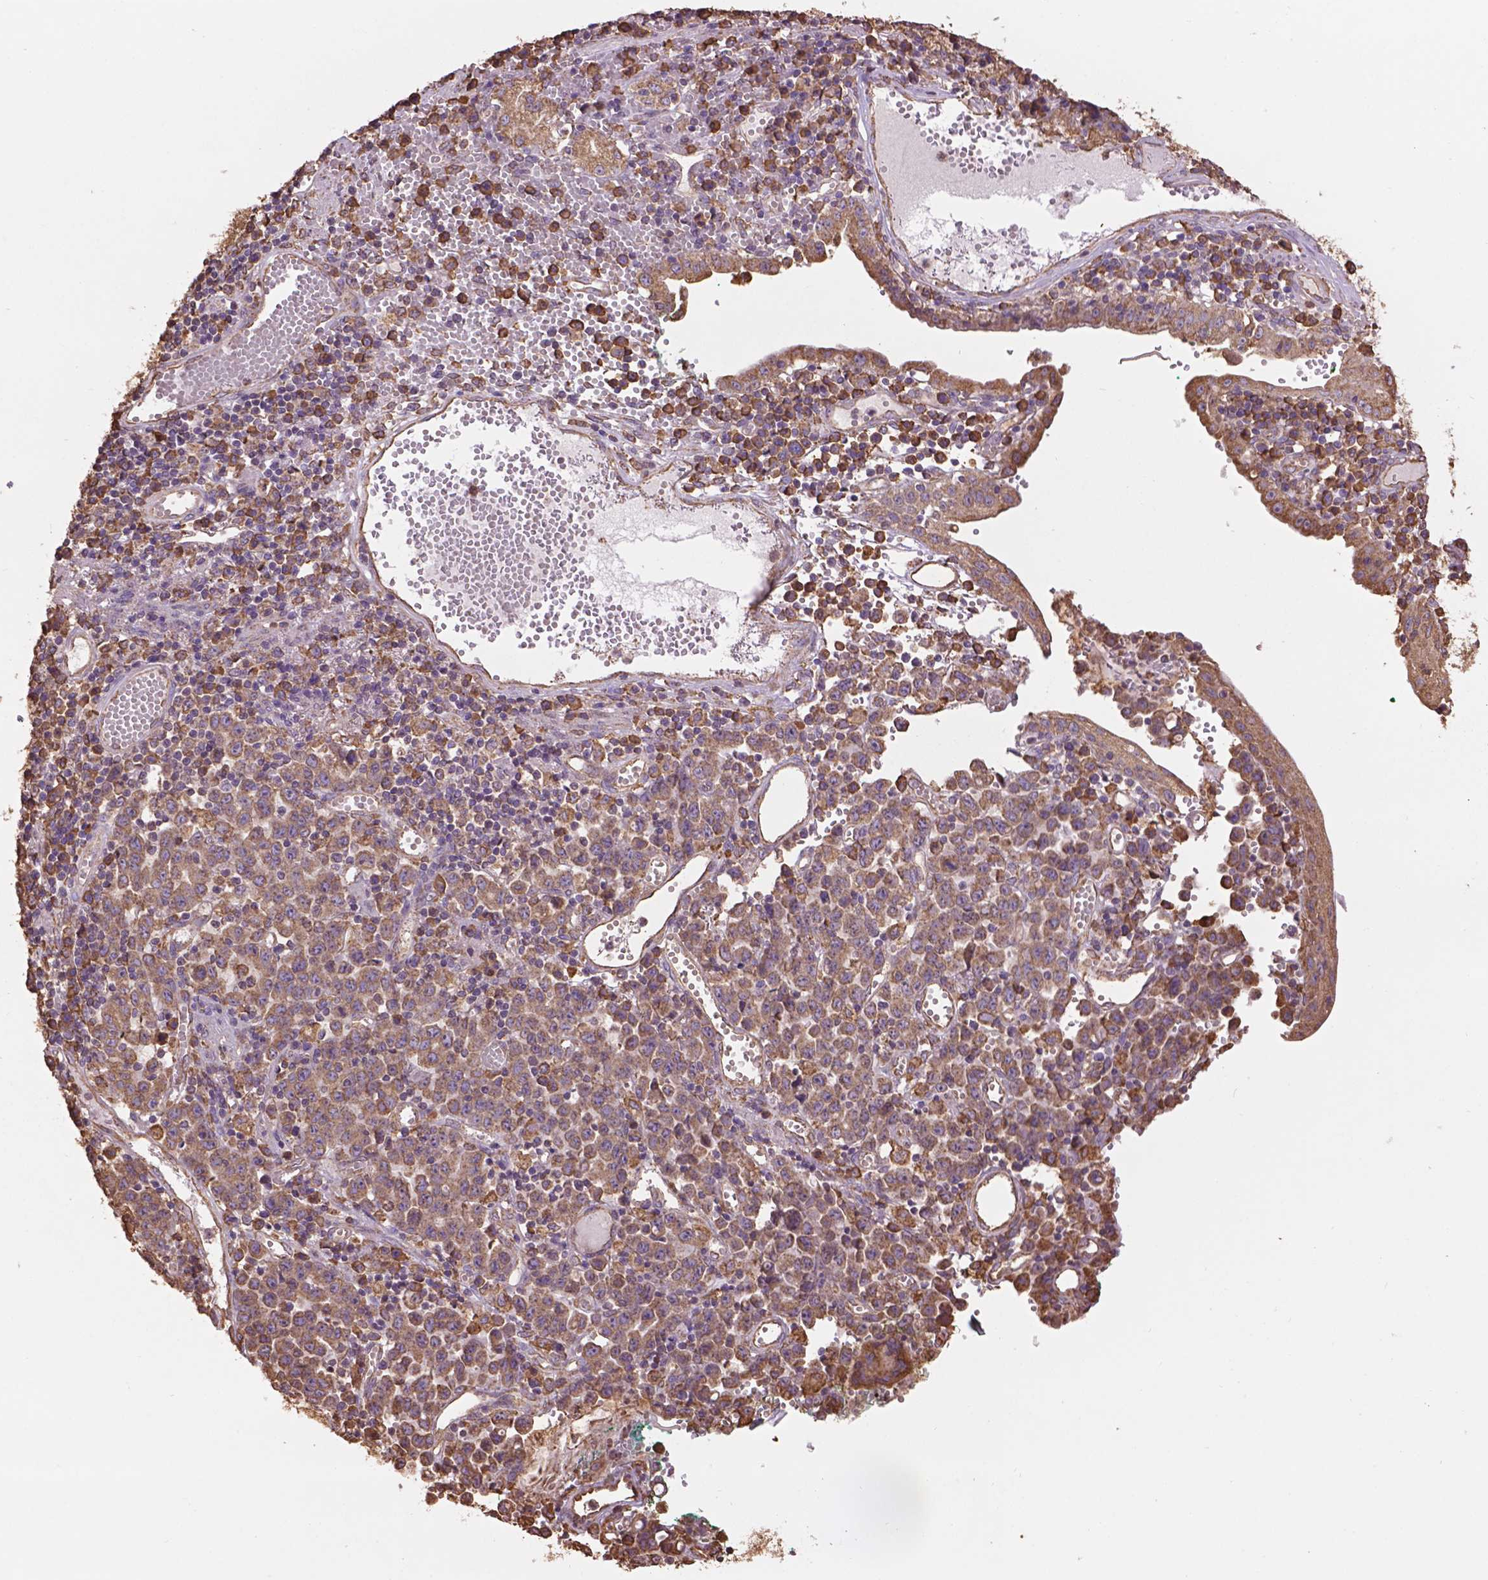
{"staining": {"intensity": "moderate", "quantity": ">75%", "location": "cytoplasmic/membranous"}, "tissue": "stomach cancer", "cell_type": "Tumor cells", "image_type": "cancer", "snomed": [{"axis": "morphology", "description": "Adenocarcinoma, NOS"}, {"axis": "topography", "description": "Stomach, upper"}], "caption": "Tumor cells reveal medium levels of moderate cytoplasmic/membranous expression in approximately >75% of cells in human stomach cancer.", "gene": "PPP2R5E", "patient": {"sex": "male", "age": 69}}